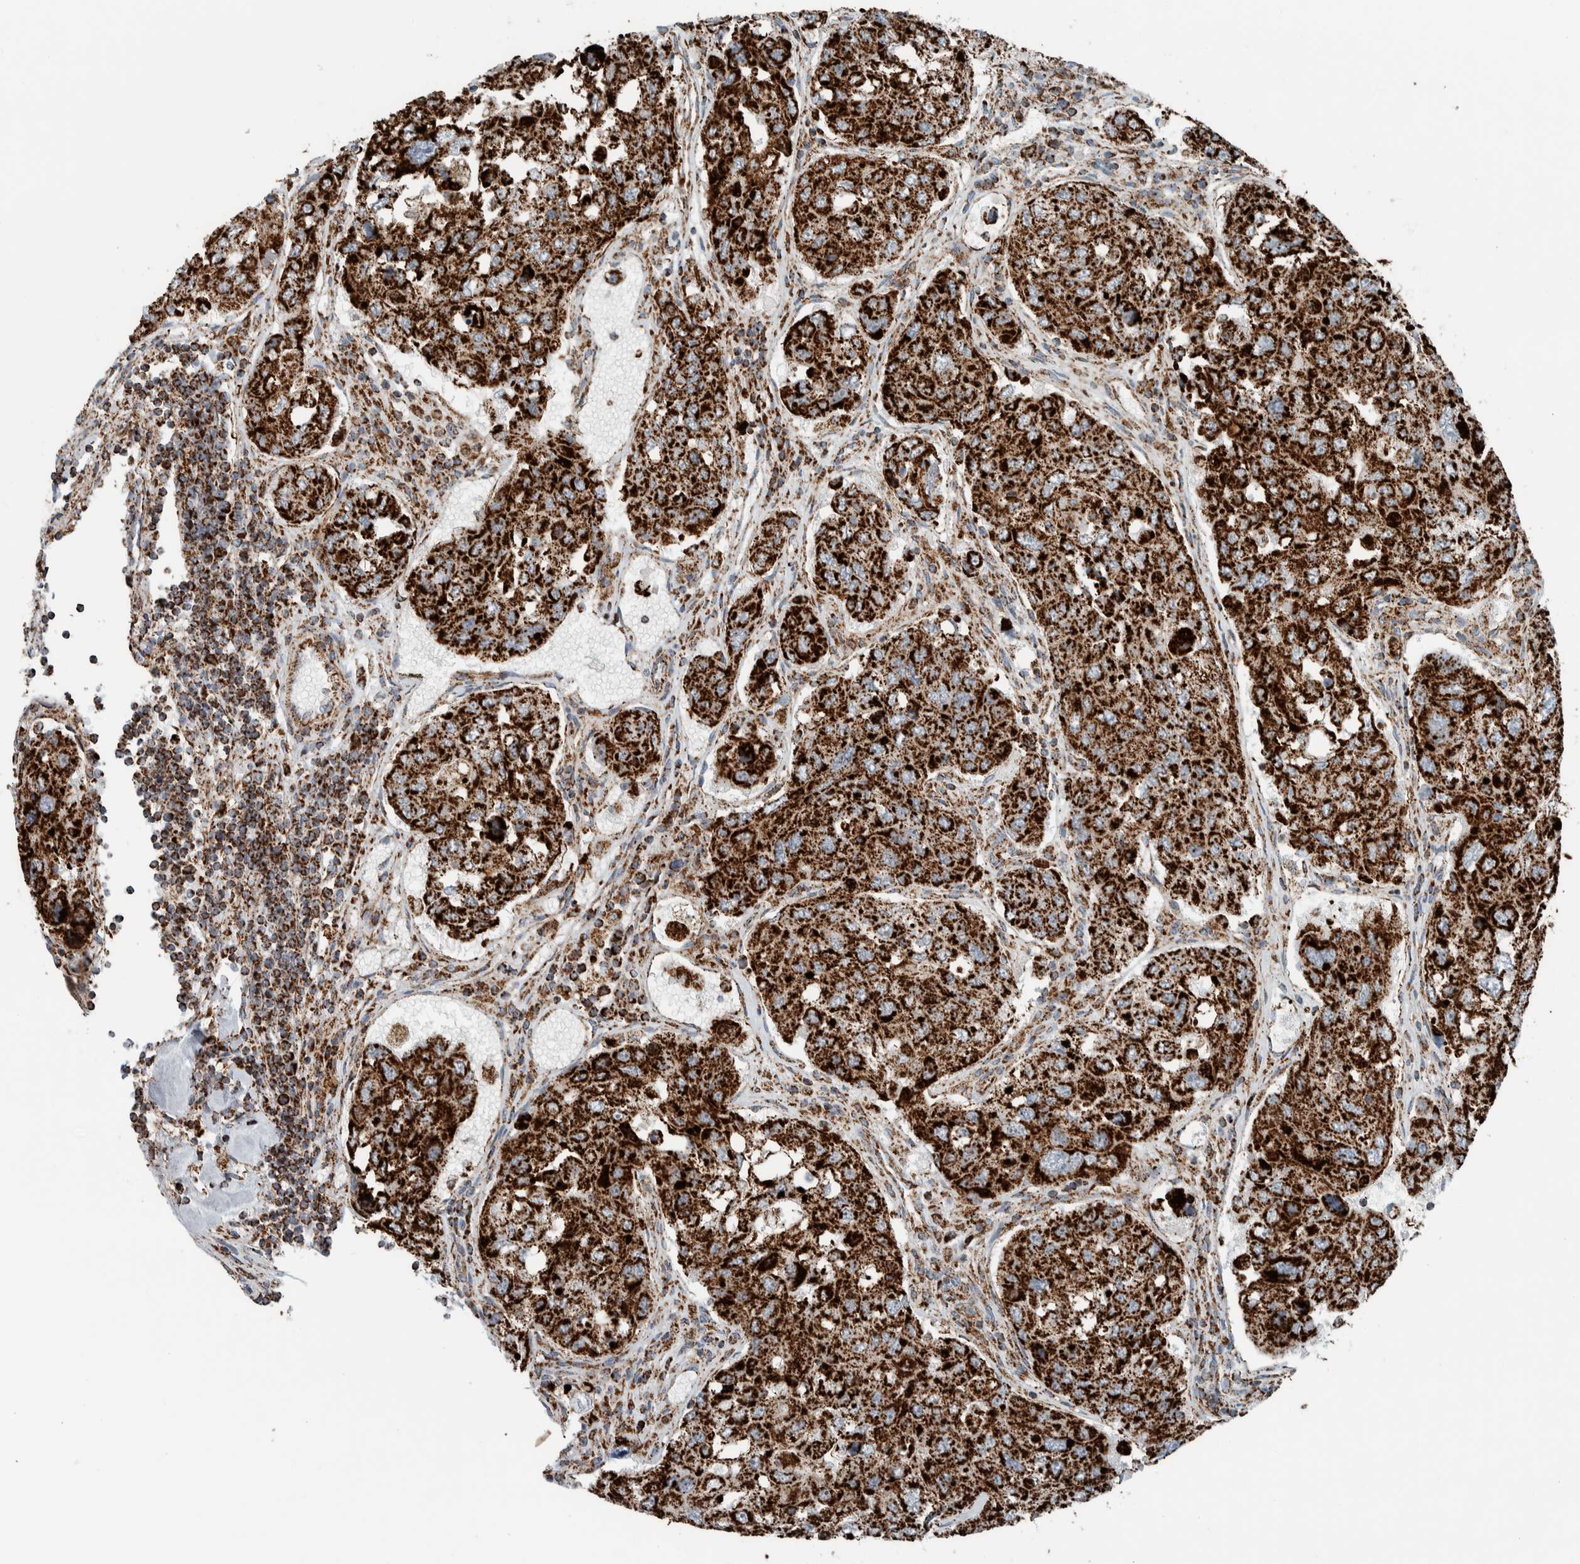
{"staining": {"intensity": "strong", "quantity": ">75%", "location": "cytoplasmic/membranous"}, "tissue": "urothelial cancer", "cell_type": "Tumor cells", "image_type": "cancer", "snomed": [{"axis": "morphology", "description": "Urothelial carcinoma, High grade"}, {"axis": "topography", "description": "Lymph node"}, {"axis": "topography", "description": "Urinary bladder"}], "caption": "A brown stain shows strong cytoplasmic/membranous positivity of a protein in human high-grade urothelial carcinoma tumor cells. The staining is performed using DAB (3,3'-diaminobenzidine) brown chromogen to label protein expression. The nuclei are counter-stained blue using hematoxylin.", "gene": "CNTROB", "patient": {"sex": "male", "age": 51}}